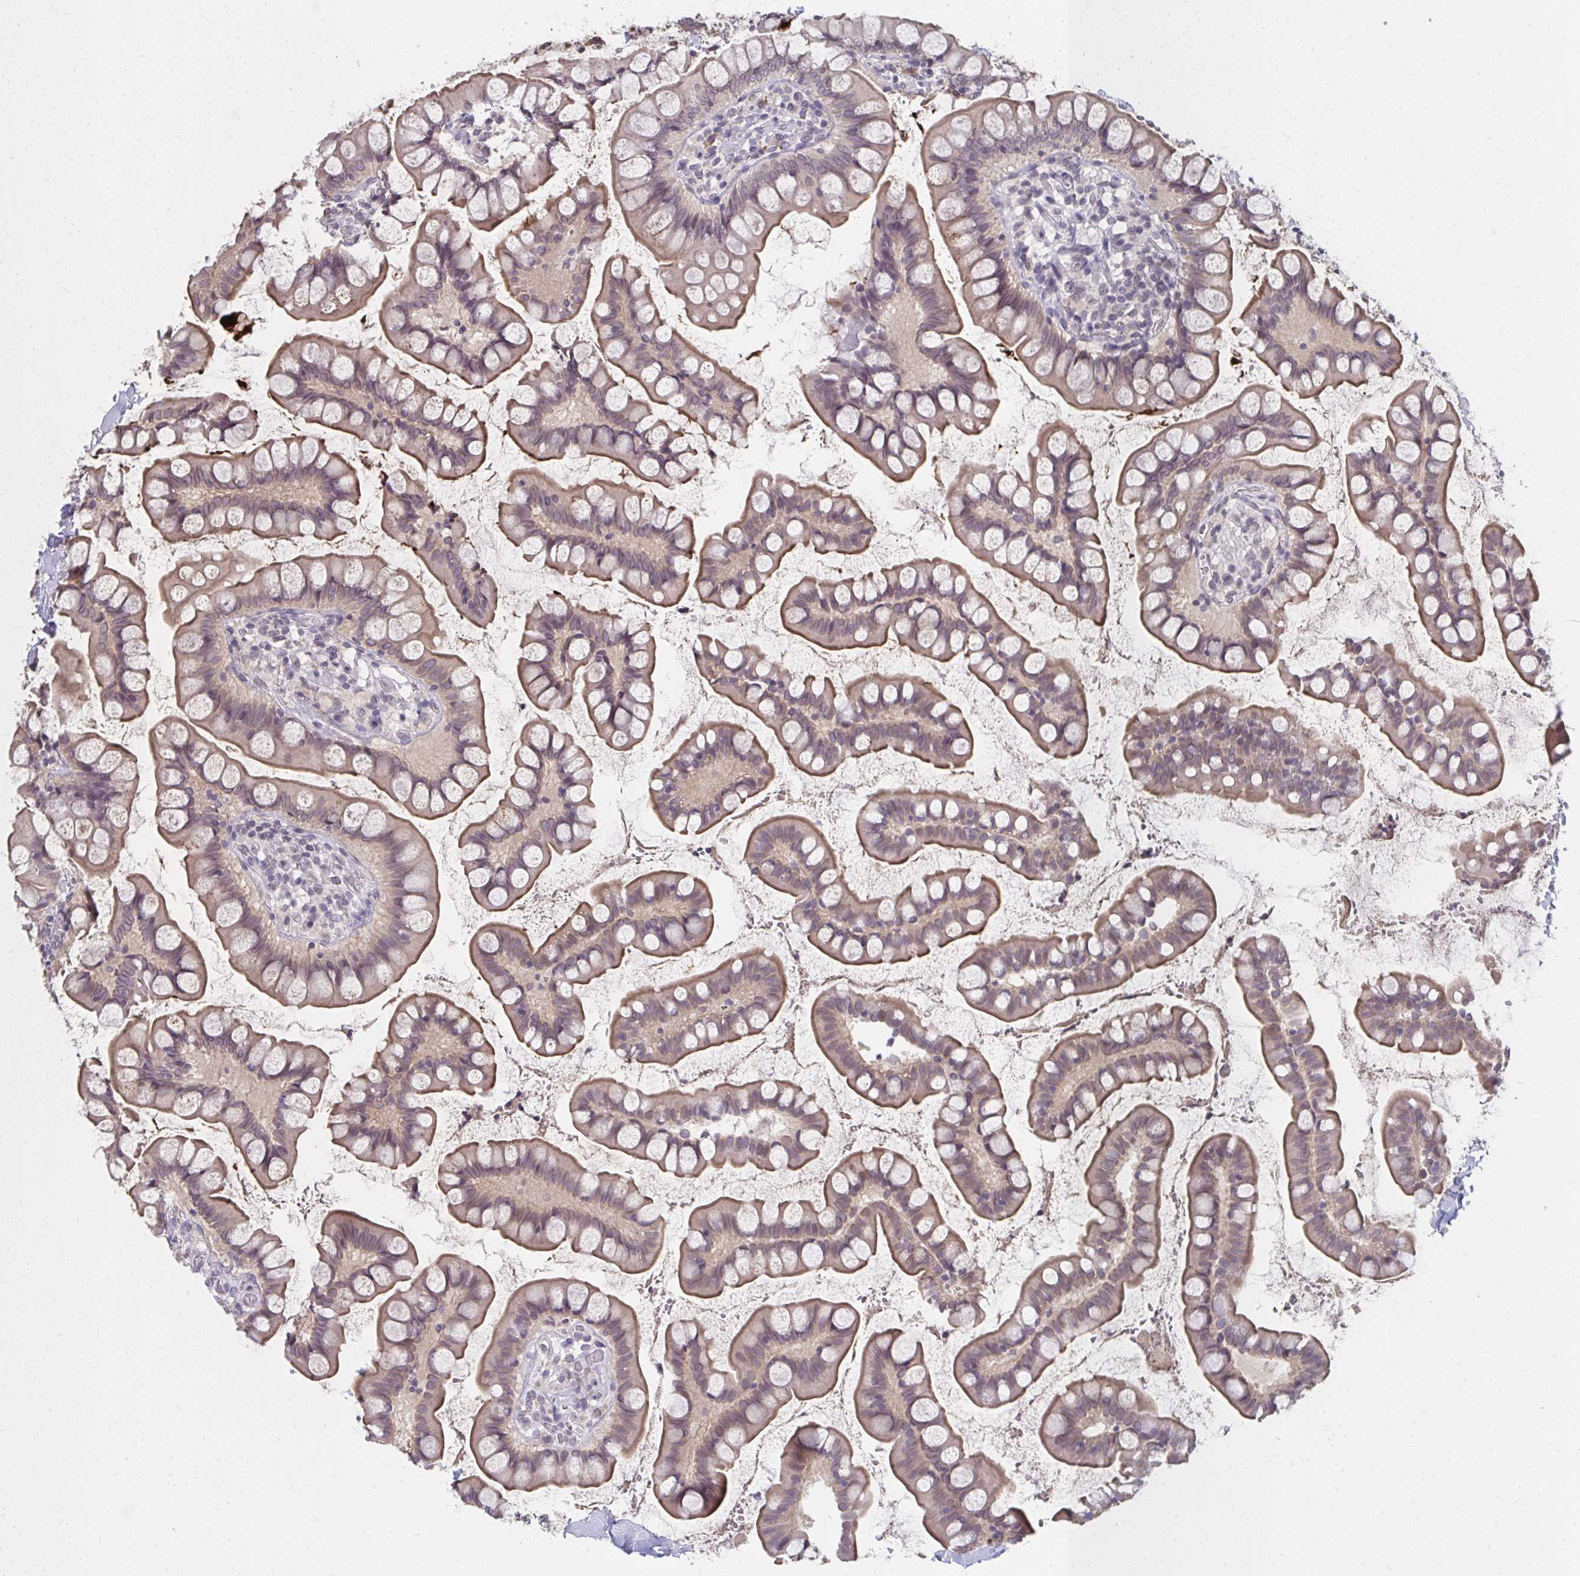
{"staining": {"intensity": "moderate", "quantity": ">75%", "location": "cytoplasmic/membranous"}, "tissue": "small intestine", "cell_type": "Glandular cells", "image_type": "normal", "snomed": [{"axis": "morphology", "description": "Normal tissue, NOS"}, {"axis": "topography", "description": "Small intestine"}], "caption": "Immunohistochemical staining of unremarkable small intestine reveals medium levels of moderate cytoplasmic/membranous positivity in about >75% of glandular cells. The staining is performed using DAB brown chromogen to label protein expression. The nuclei are counter-stained blue using hematoxylin.", "gene": "NUP133", "patient": {"sex": "male", "age": 70}}